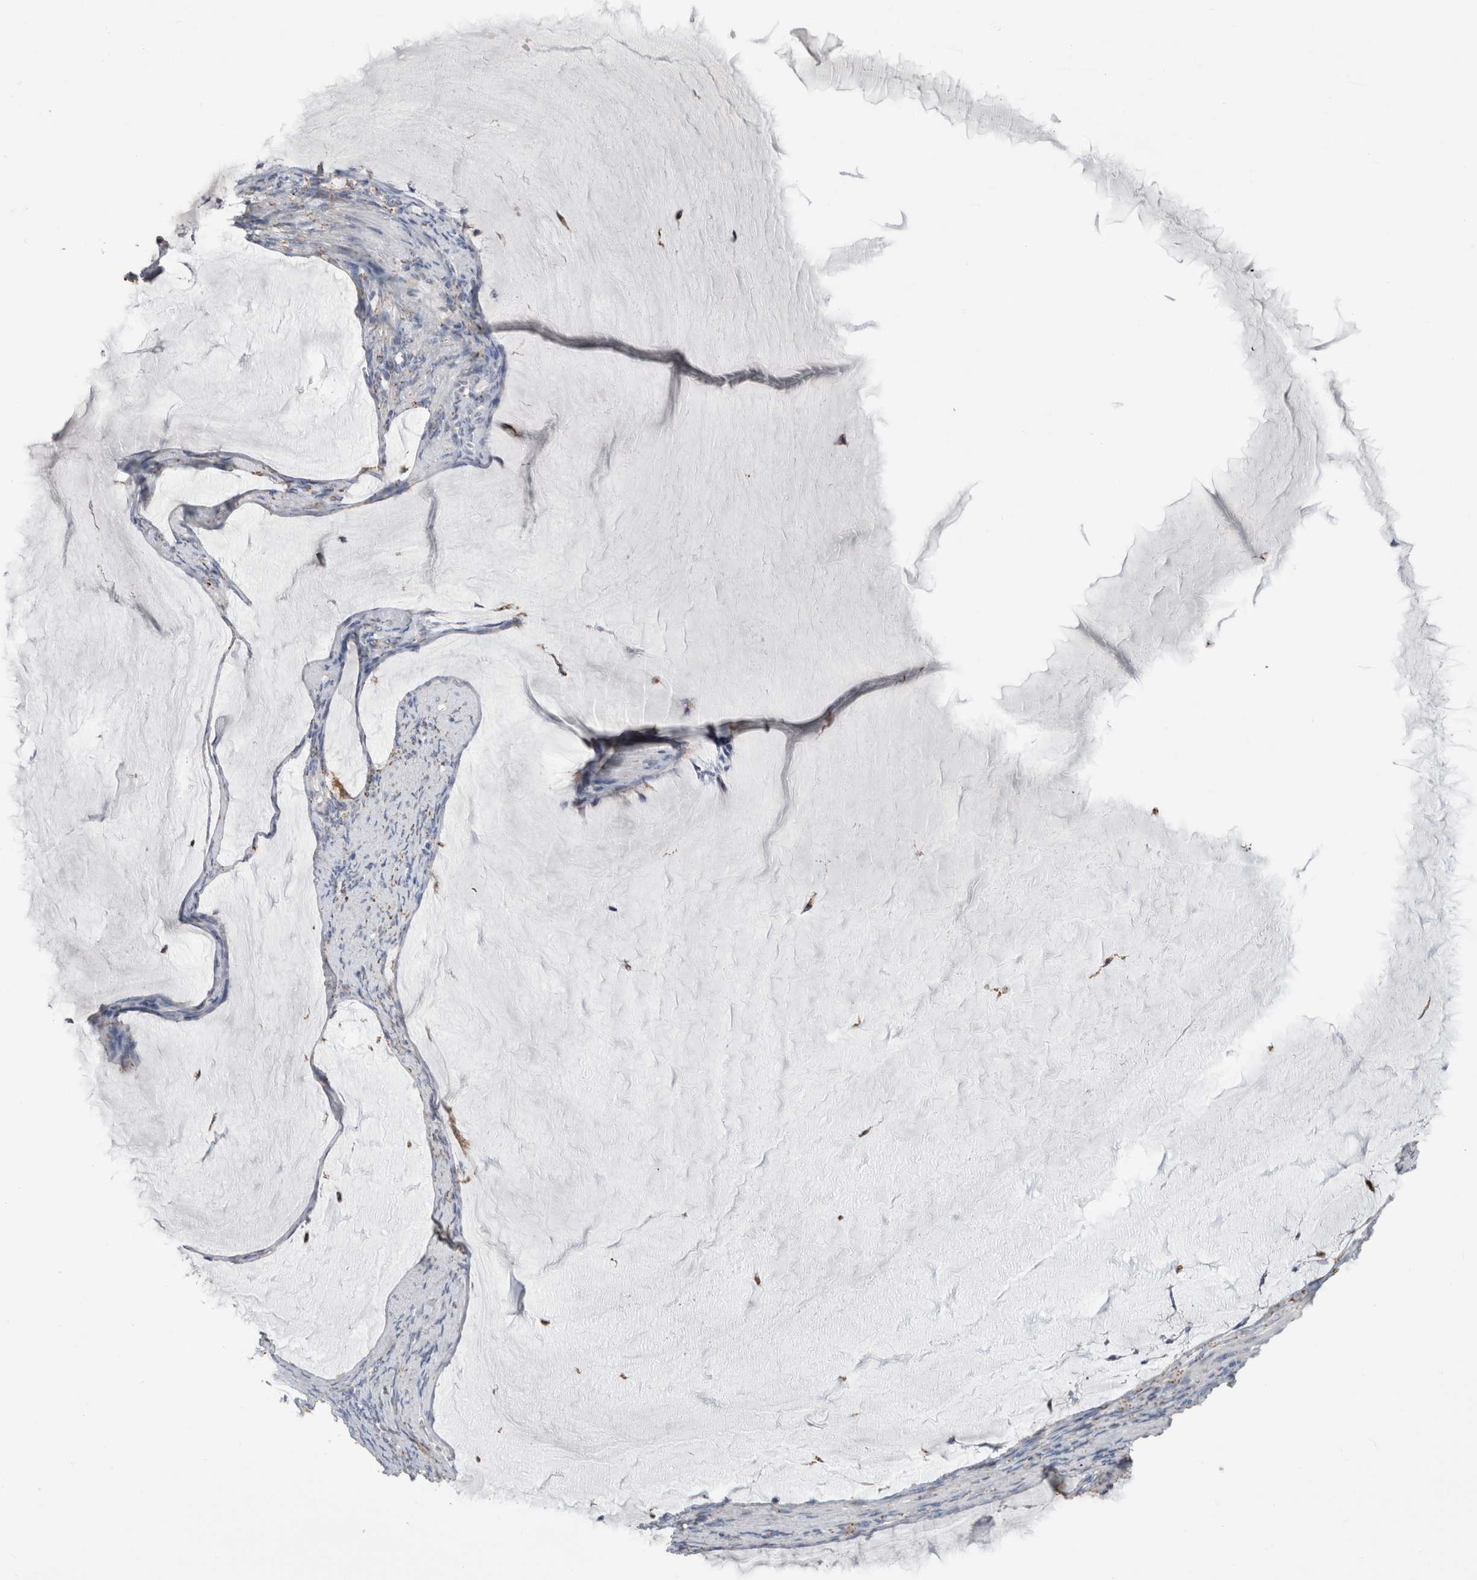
{"staining": {"intensity": "moderate", "quantity": "25%-75%", "location": "cytoplasmic/membranous"}, "tissue": "ovarian cancer", "cell_type": "Tumor cells", "image_type": "cancer", "snomed": [{"axis": "morphology", "description": "Cystadenocarcinoma, mucinous, NOS"}, {"axis": "topography", "description": "Ovary"}], "caption": "An immunohistochemistry histopathology image of neoplastic tissue is shown. Protein staining in brown shows moderate cytoplasmic/membranous positivity in mucinous cystadenocarcinoma (ovarian) within tumor cells.", "gene": "GATM", "patient": {"sex": "female", "age": 61}}